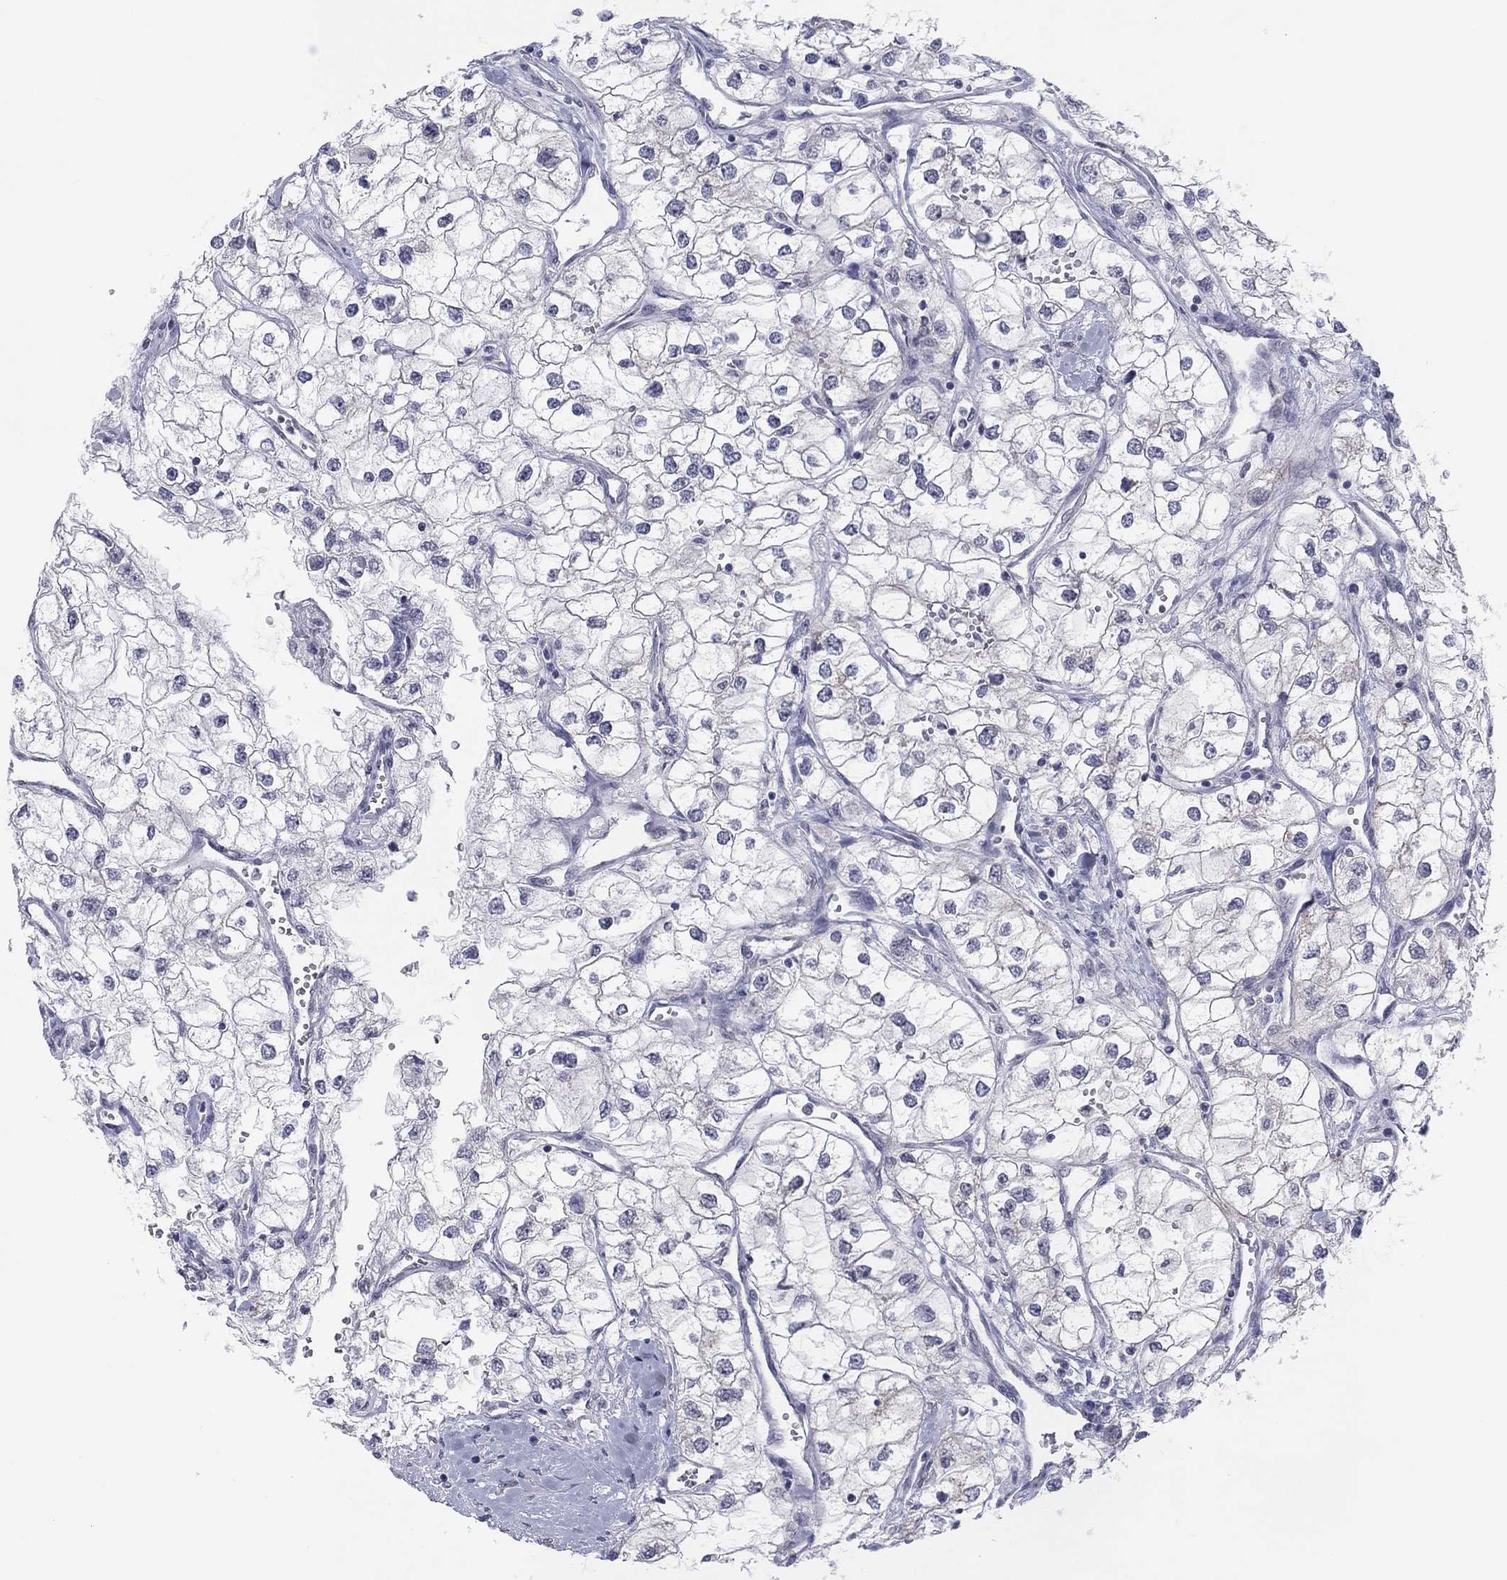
{"staining": {"intensity": "negative", "quantity": "none", "location": "none"}, "tissue": "renal cancer", "cell_type": "Tumor cells", "image_type": "cancer", "snomed": [{"axis": "morphology", "description": "Adenocarcinoma, NOS"}, {"axis": "topography", "description": "Kidney"}], "caption": "This is an immunohistochemistry (IHC) image of human renal cancer. There is no staining in tumor cells.", "gene": "SLC22A2", "patient": {"sex": "male", "age": 59}}